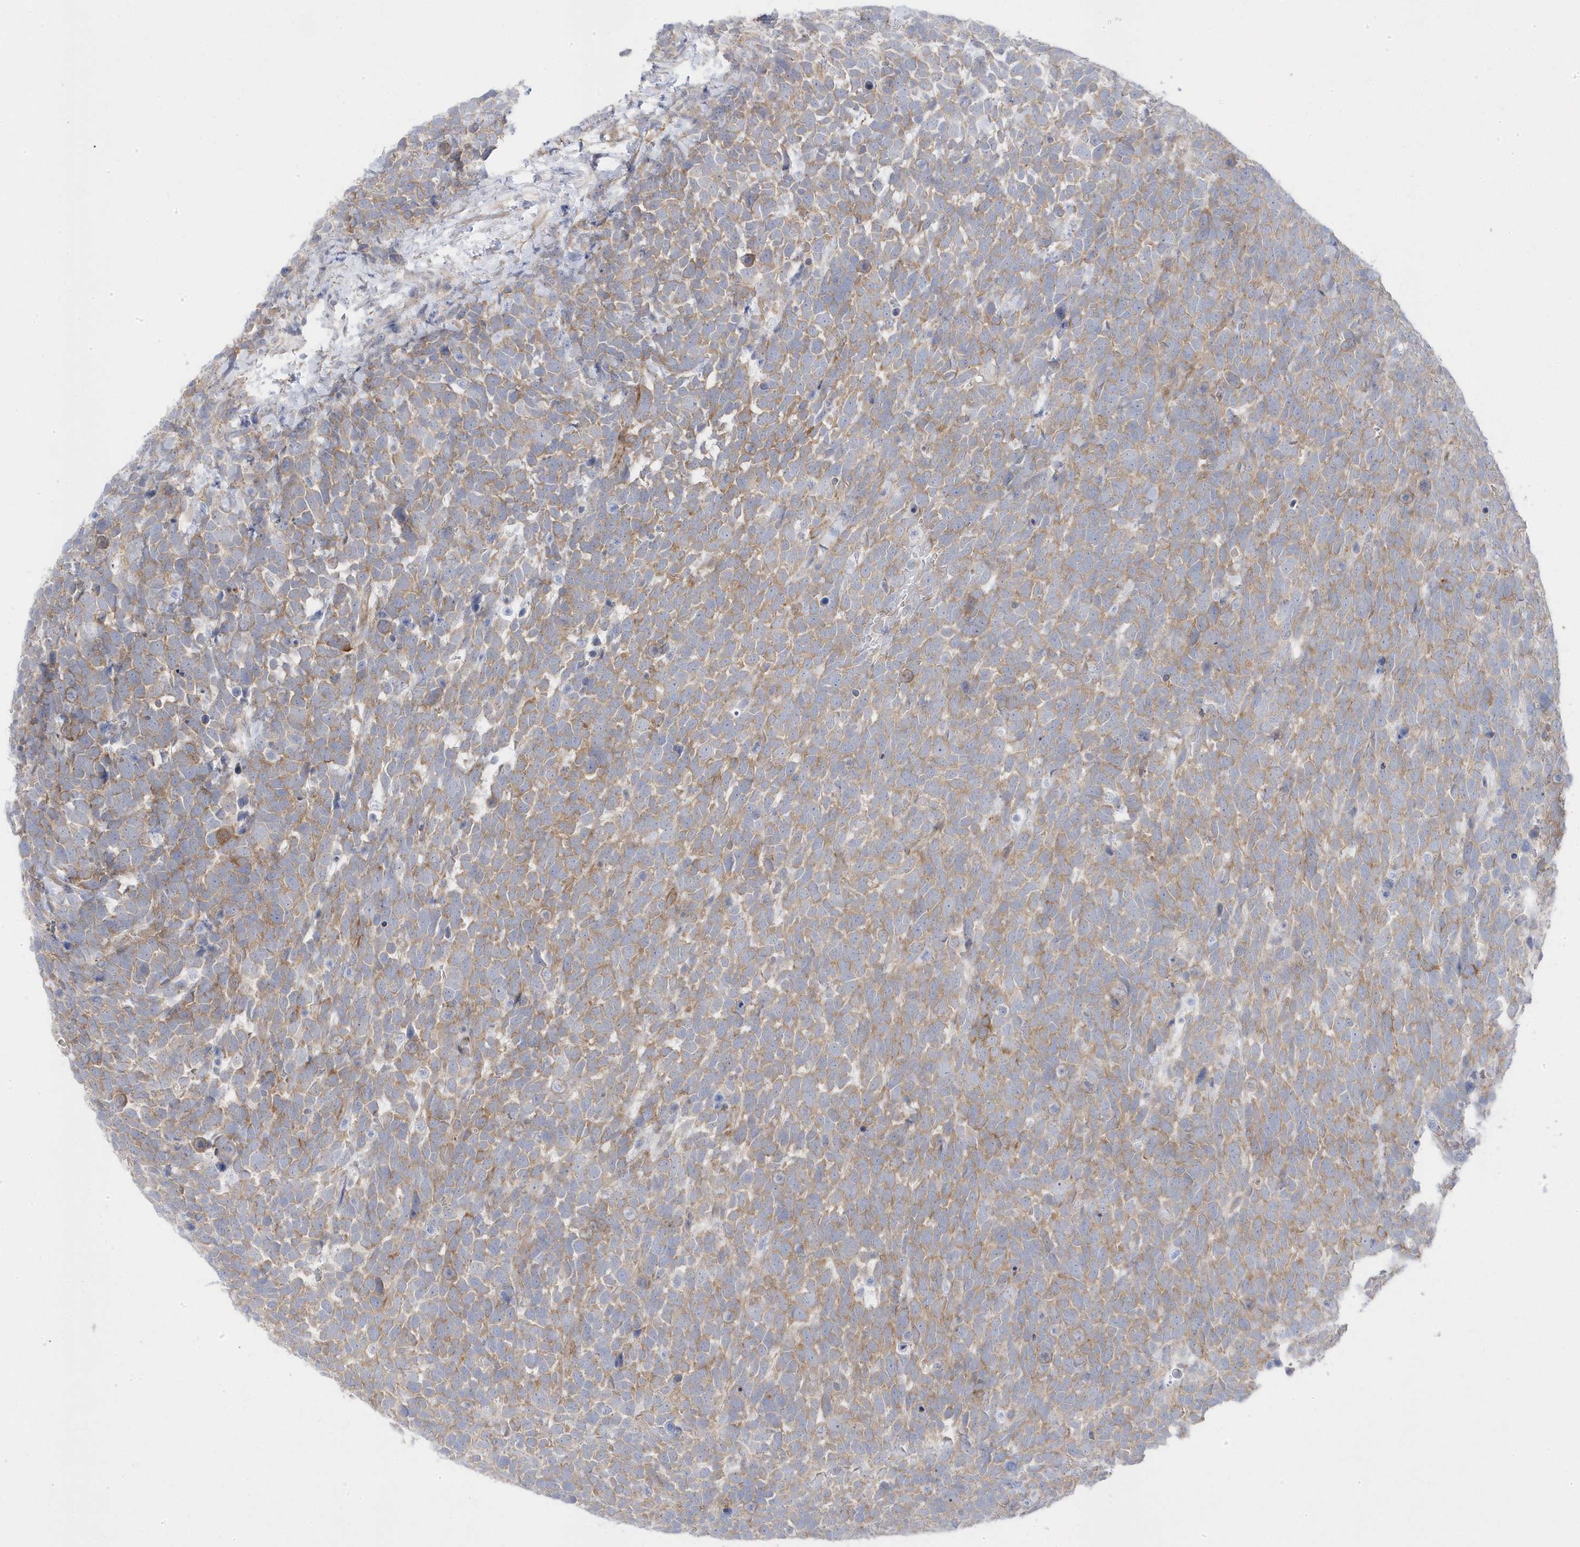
{"staining": {"intensity": "weak", "quantity": "25%-75%", "location": "cytoplasmic/membranous"}, "tissue": "urothelial cancer", "cell_type": "Tumor cells", "image_type": "cancer", "snomed": [{"axis": "morphology", "description": "Urothelial carcinoma, High grade"}, {"axis": "topography", "description": "Urinary bladder"}], "caption": "DAB immunohistochemical staining of human urothelial cancer displays weak cytoplasmic/membranous protein staining in approximately 25%-75% of tumor cells. (DAB IHC with brightfield microscopy, high magnification).", "gene": "ANAPC1", "patient": {"sex": "female", "age": 82}}